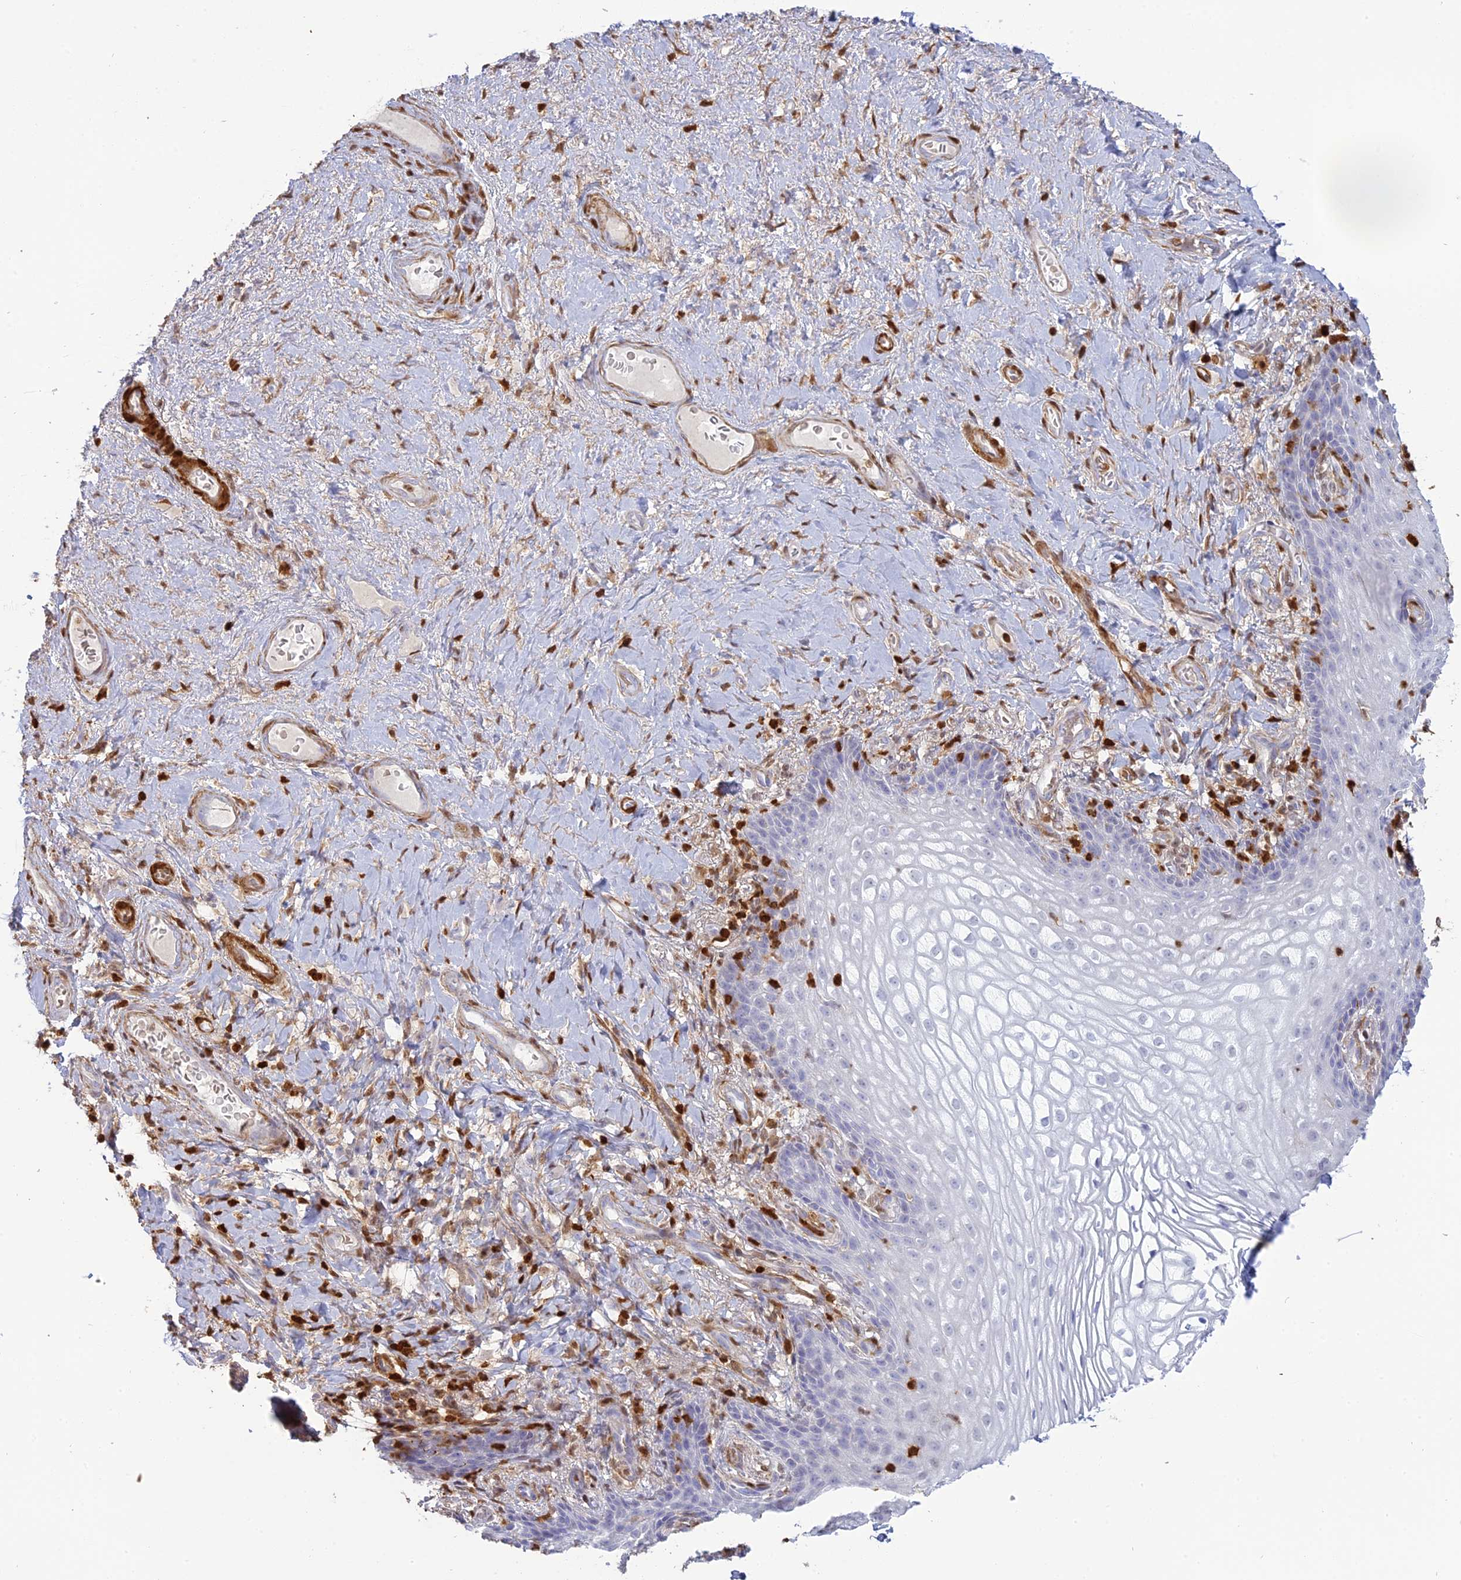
{"staining": {"intensity": "negative", "quantity": "none", "location": "none"}, "tissue": "vagina", "cell_type": "Squamous epithelial cells", "image_type": "normal", "snomed": [{"axis": "morphology", "description": "Normal tissue, NOS"}, {"axis": "topography", "description": "Vagina"}], "caption": "Immunohistochemistry (IHC) photomicrograph of unremarkable human vagina stained for a protein (brown), which displays no staining in squamous epithelial cells. (IHC, brightfield microscopy, high magnification).", "gene": "PGBD4", "patient": {"sex": "female", "age": 60}}